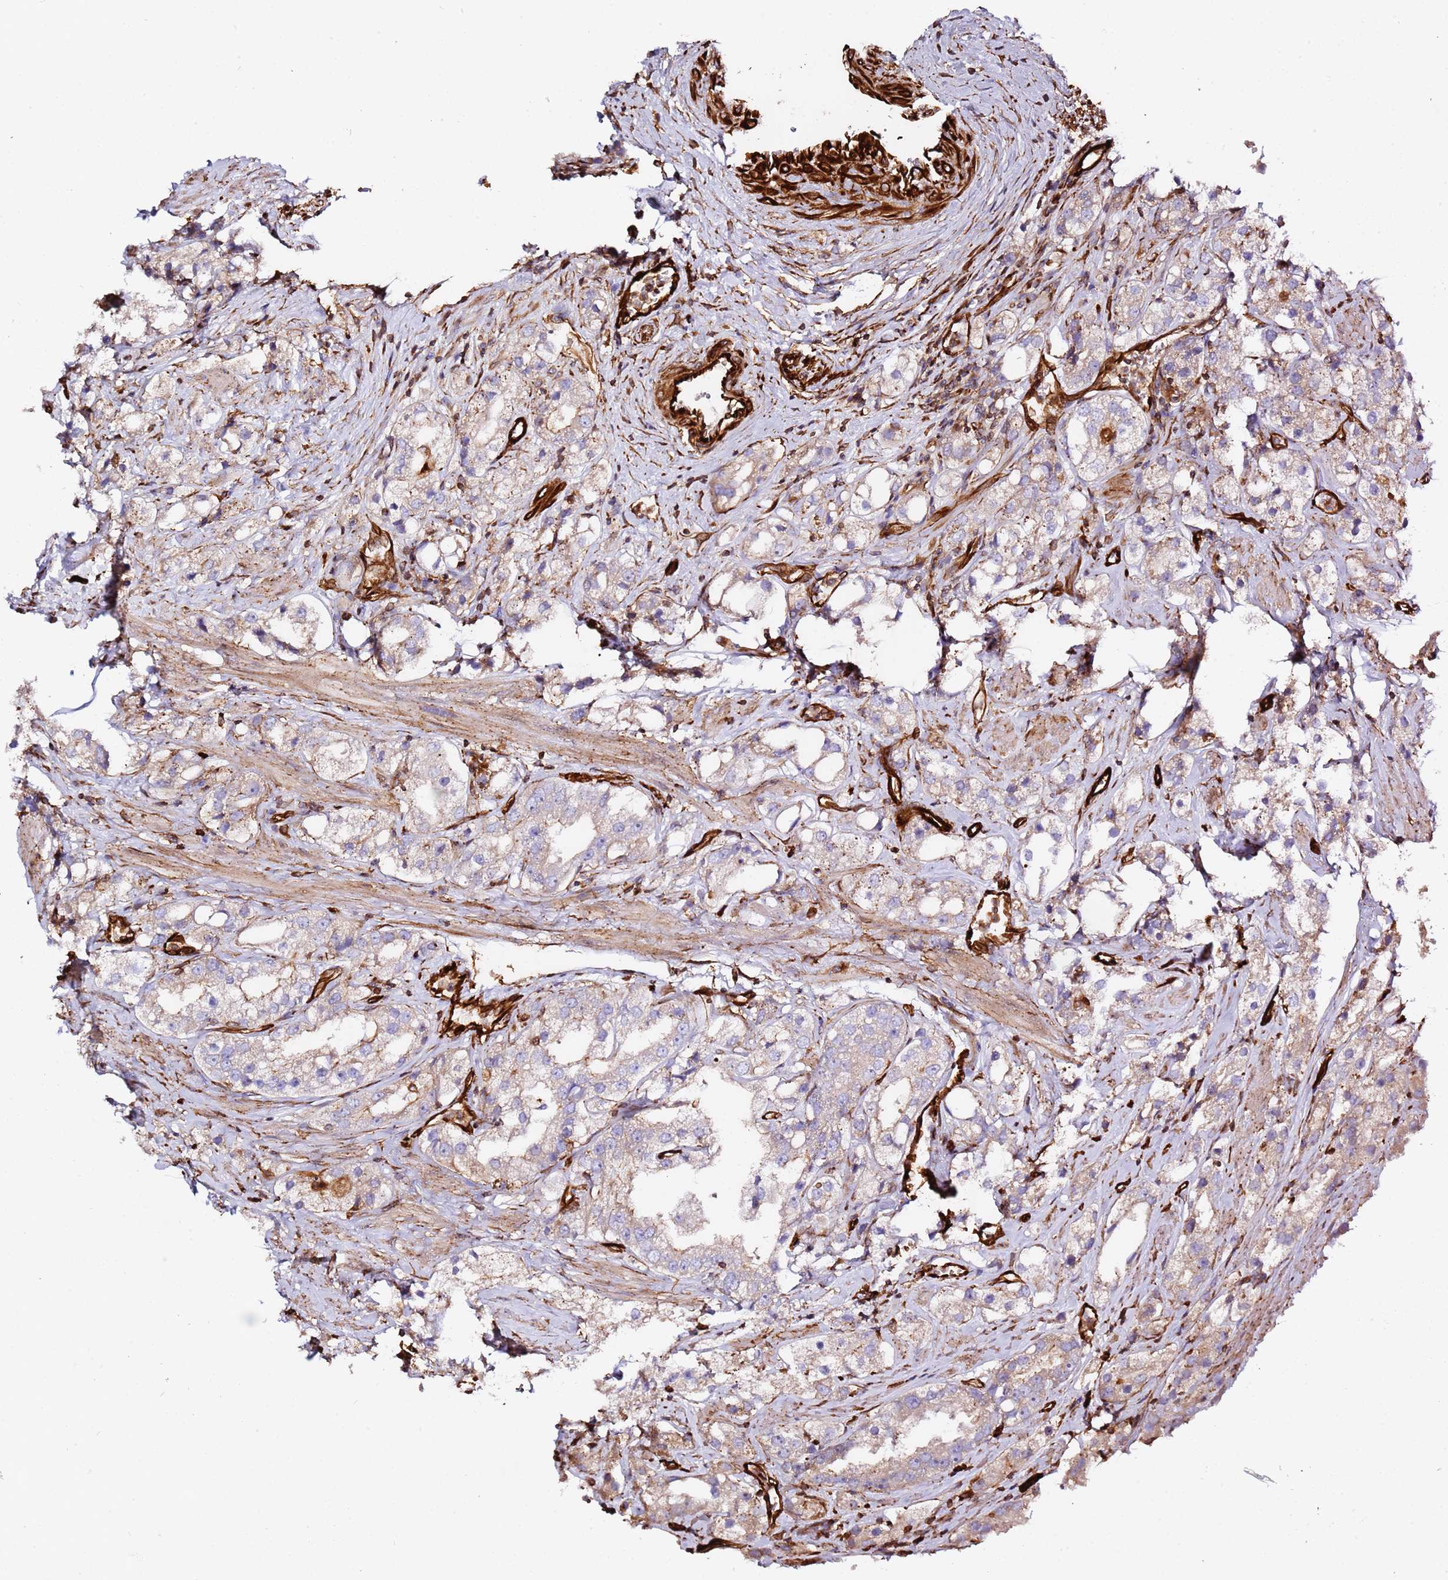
{"staining": {"intensity": "weak", "quantity": "<25%", "location": "cytoplasmic/membranous"}, "tissue": "prostate cancer", "cell_type": "Tumor cells", "image_type": "cancer", "snomed": [{"axis": "morphology", "description": "Adenocarcinoma, NOS"}, {"axis": "topography", "description": "Prostate"}], "caption": "Immunohistochemistry of human adenocarcinoma (prostate) exhibits no expression in tumor cells. (DAB immunohistochemistry (IHC) visualized using brightfield microscopy, high magnification).", "gene": "MRGPRE", "patient": {"sex": "male", "age": 79}}